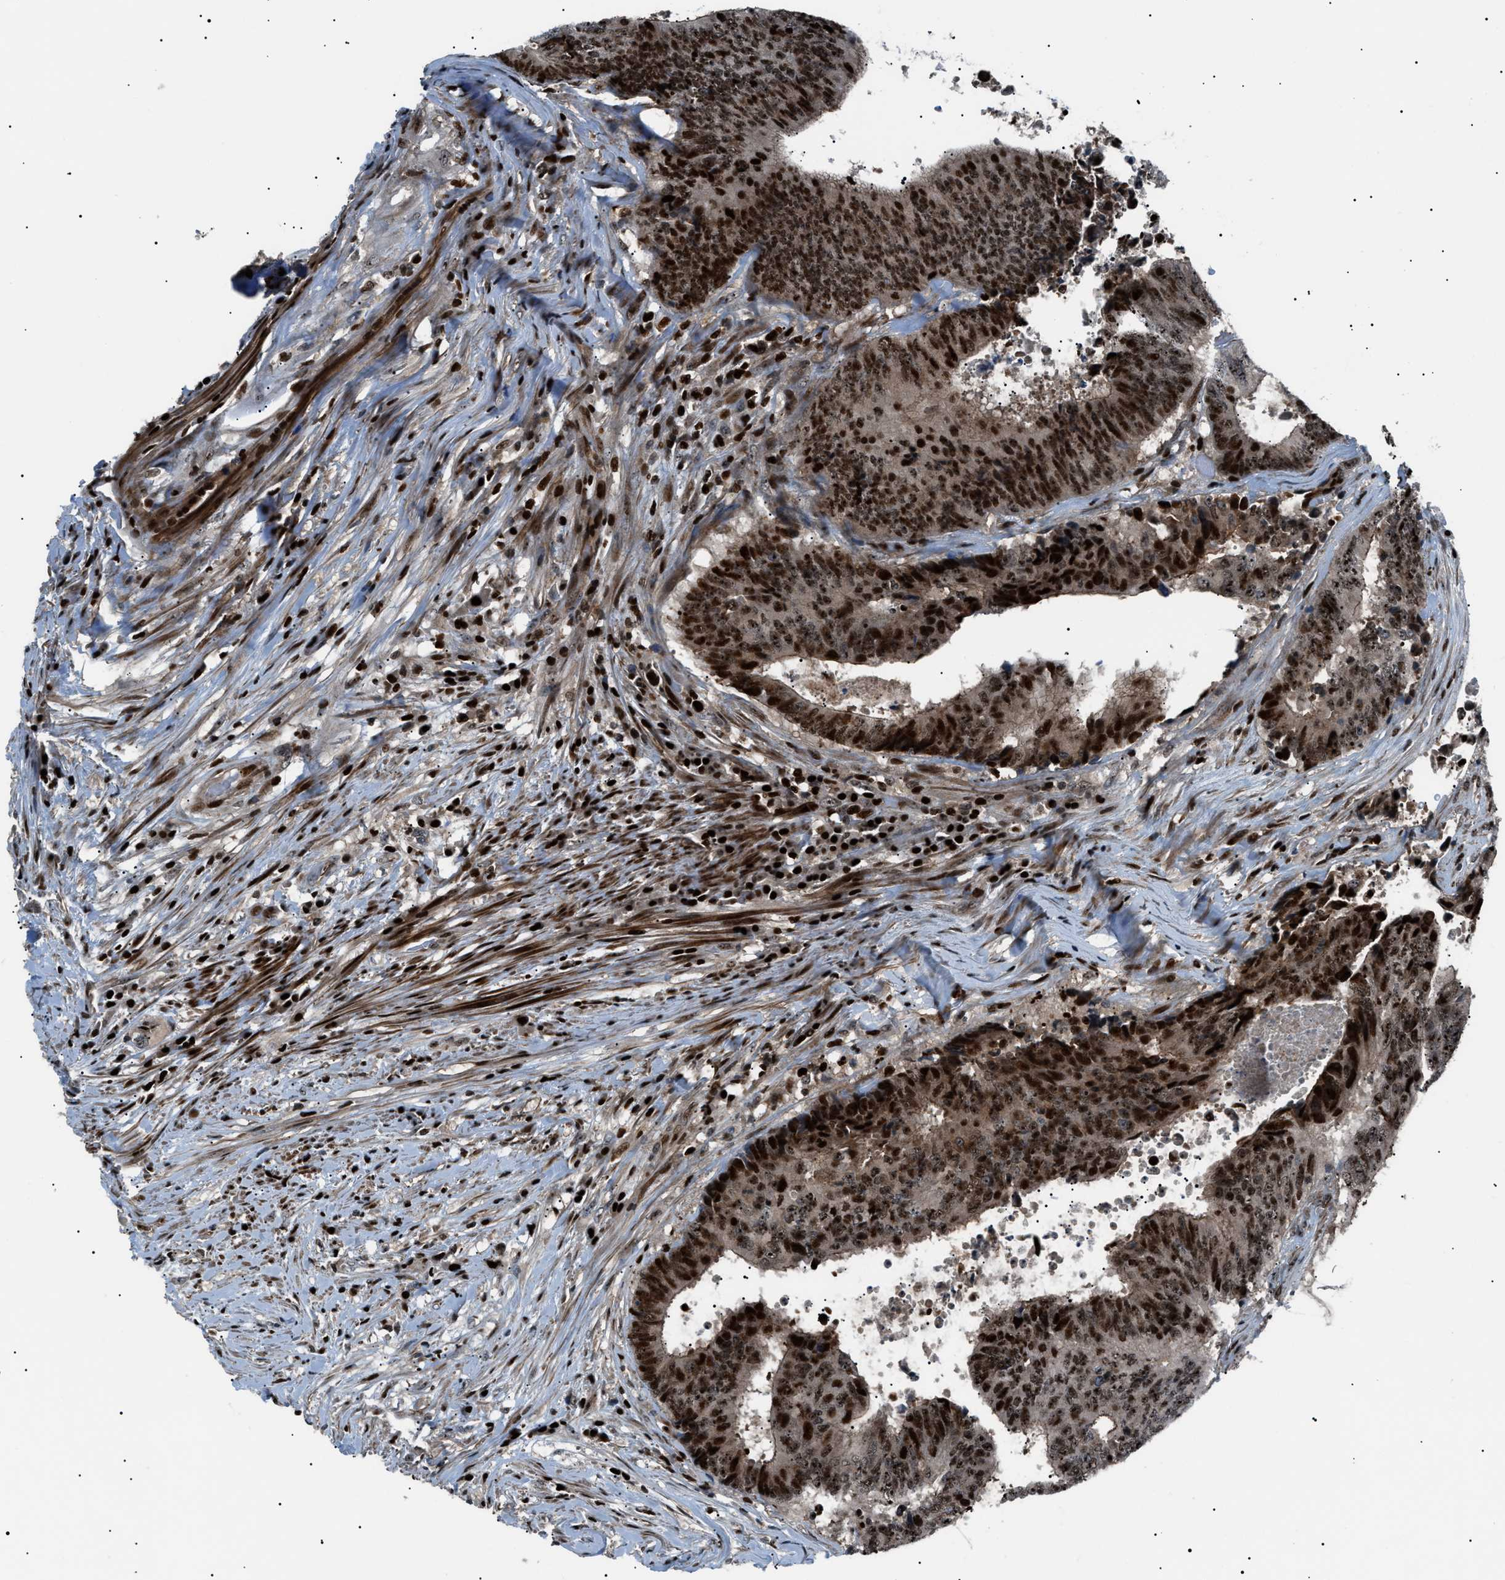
{"staining": {"intensity": "strong", "quantity": ">75%", "location": "cytoplasmic/membranous,nuclear"}, "tissue": "colorectal cancer", "cell_type": "Tumor cells", "image_type": "cancer", "snomed": [{"axis": "morphology", "description": "Adenocarcinoma, NOS"}, {"axis": "topography", "description": "Rectum"}], "caption": "An image showing strong cytoplasmic/membranous and nuclear positivity in approximately >75% of tumor cells in adenocarcinoma (colorectal), as visualized by brown immunohistochemical staining.", "gene": "PRKX", "patient": {"sex": "male", "age": 72}}